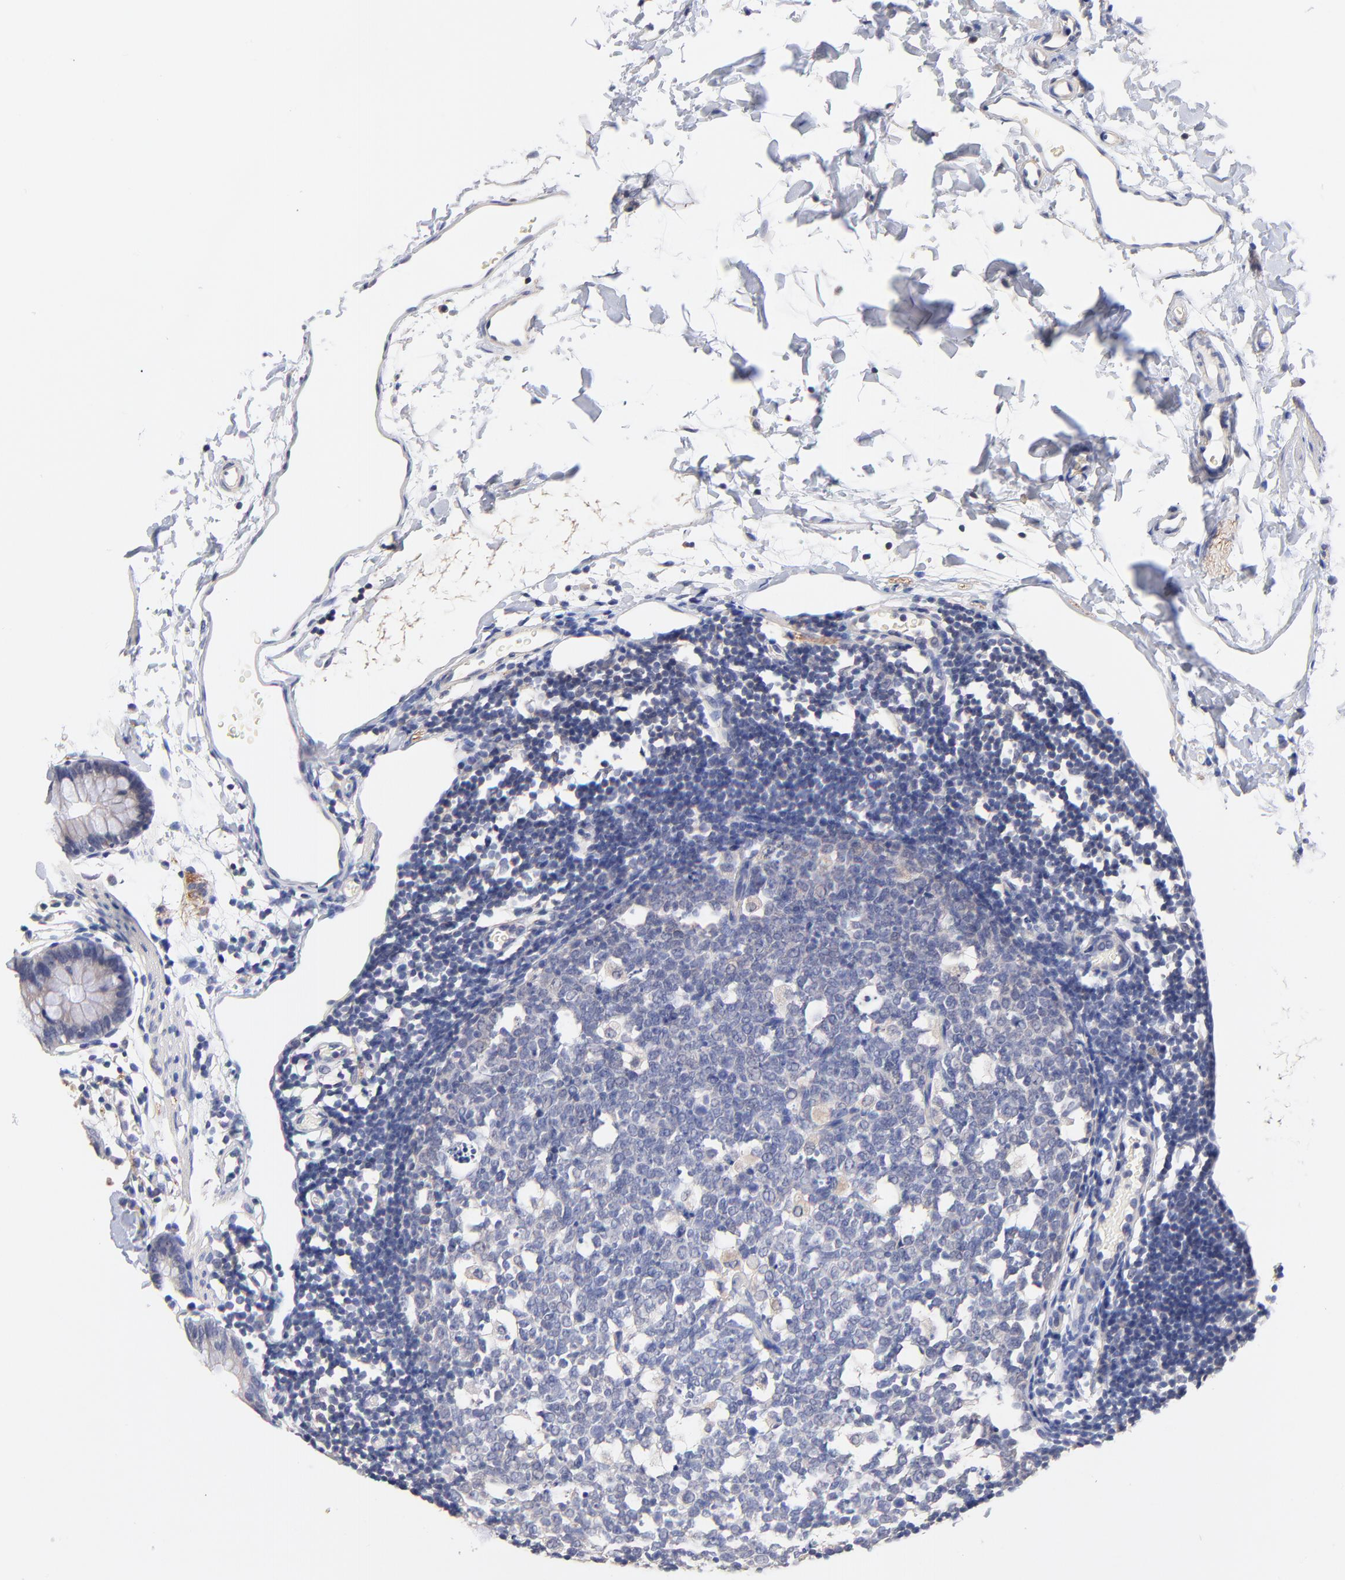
{"staining": {"intensity": "negative", "quantity": "none", "location": "none"}, "tissue": "colon", "cell_type": "Endothelial cells", "image_type": "normal", "snomed": [{"axis": "morphology", "description": "Normal tissue, NOS"}, {"axis": "topography", "description": "Colon"}], "caption": "Photomicrograph shows no significant protein staining in endothelial cells of normal colon.", "gene": "RIBC2", "patient": {"sex": "male", "age": 14}}